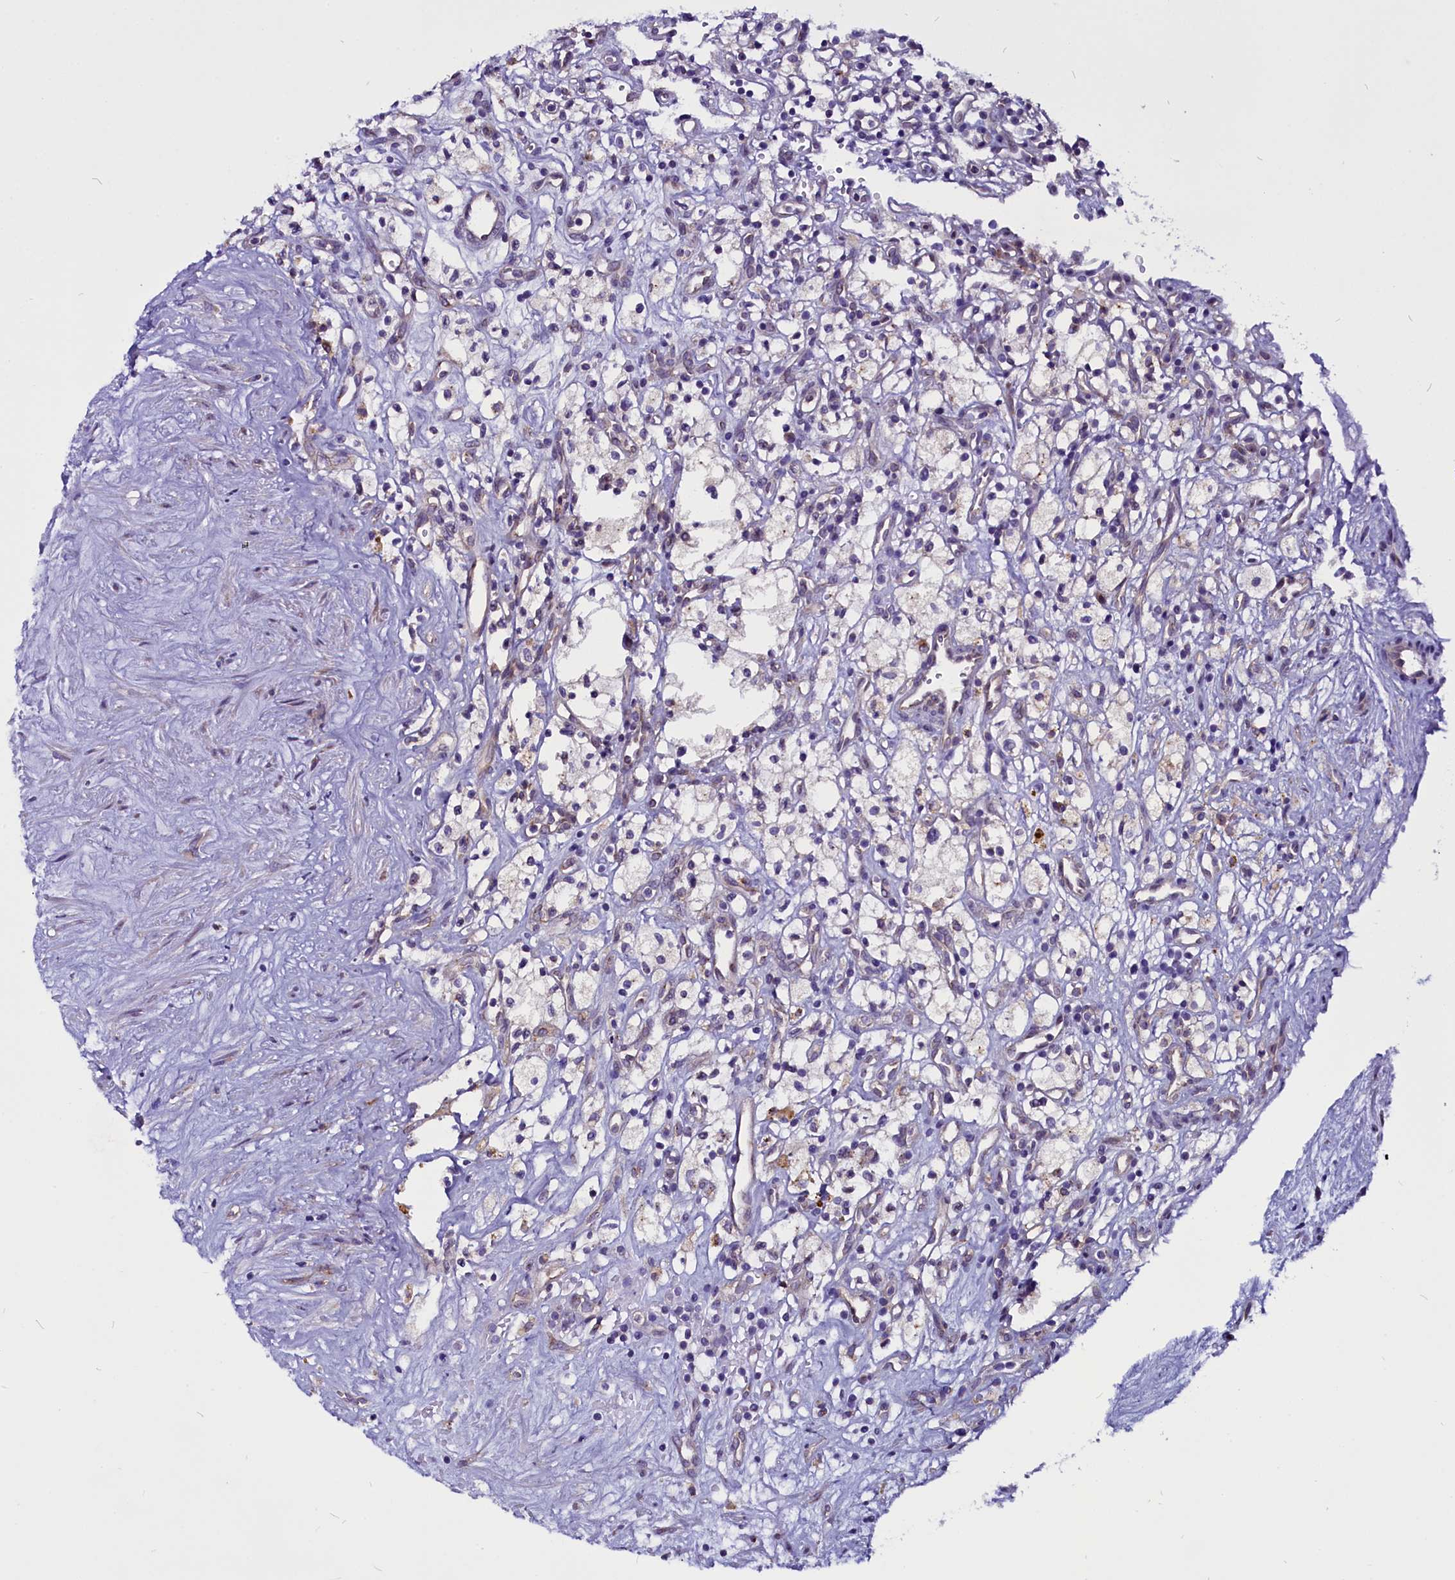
{"staining": {"intensity": "negative", "quantity": "none", "location": "none"}, "tissue": "renal cancer", "cell_type": "Tumor cells", "image_type": "cancer", "snomed": [{"axis": "morphology", "description": "Adenocarcinoma, NOS"}, {"axis": "topography", "description": "Kidney"}], "caption": "Immunohistochemical staining of human adenocarcinoma (renal) displays no significant positivity in tumor cells.", "gene": "CEP170", "patient": {"sex": "male", "age": 59}}